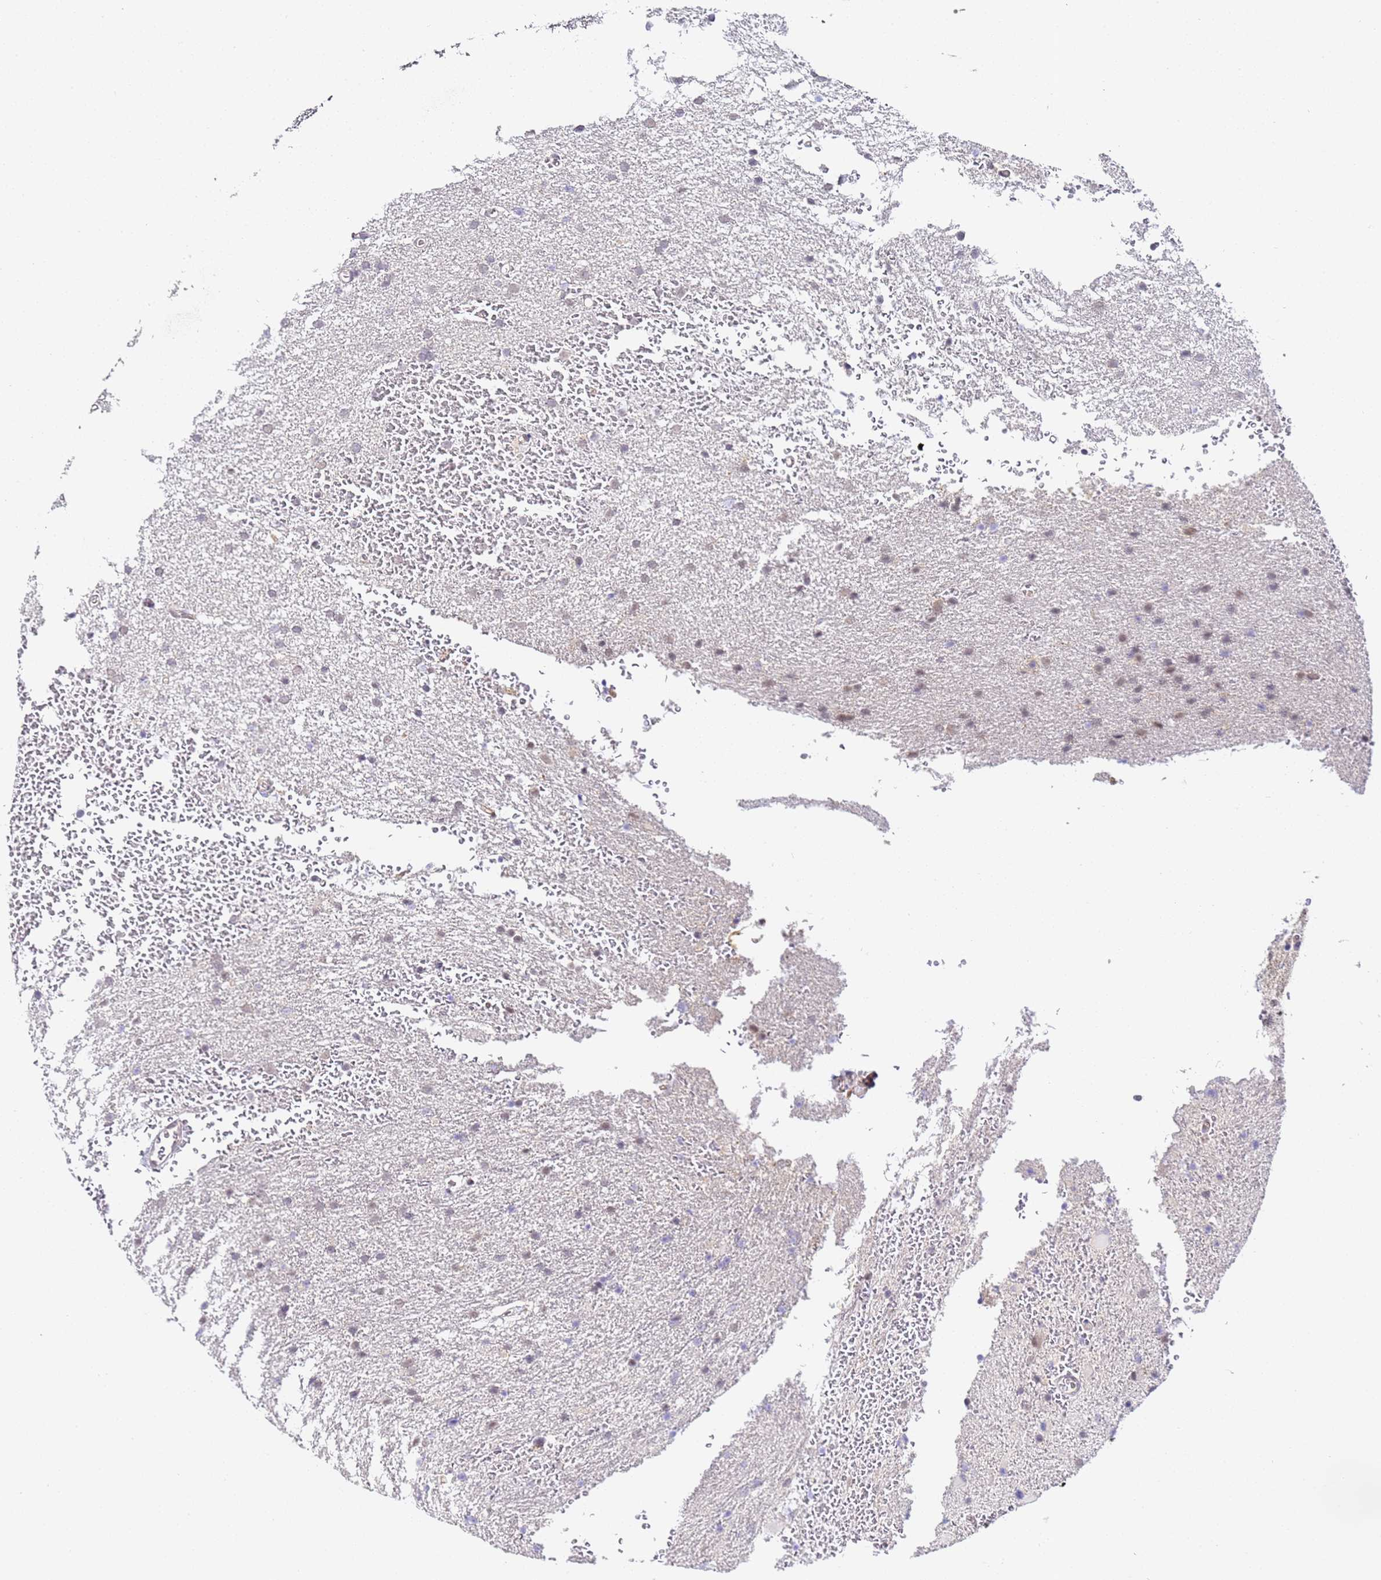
{"staining": {"intensity": "weak", "quantity": "25%-75%", "location": "nuclear"}, "tissue": "glioma", "cell_type": "Tumor cells", "image_type": "cancer", "snomed": [{"axis": "morphology", "description": "Glioma, malignant, High grade"}, {"axis": "topography", "description": "Cerebral cortex"}], "caption": "A photomicrograph of glioma stained for a protein reveals weak nuclear brown staining in tumor cells.", "gene": "LSM3", "patient": {"sex": "female", "age": 36}}